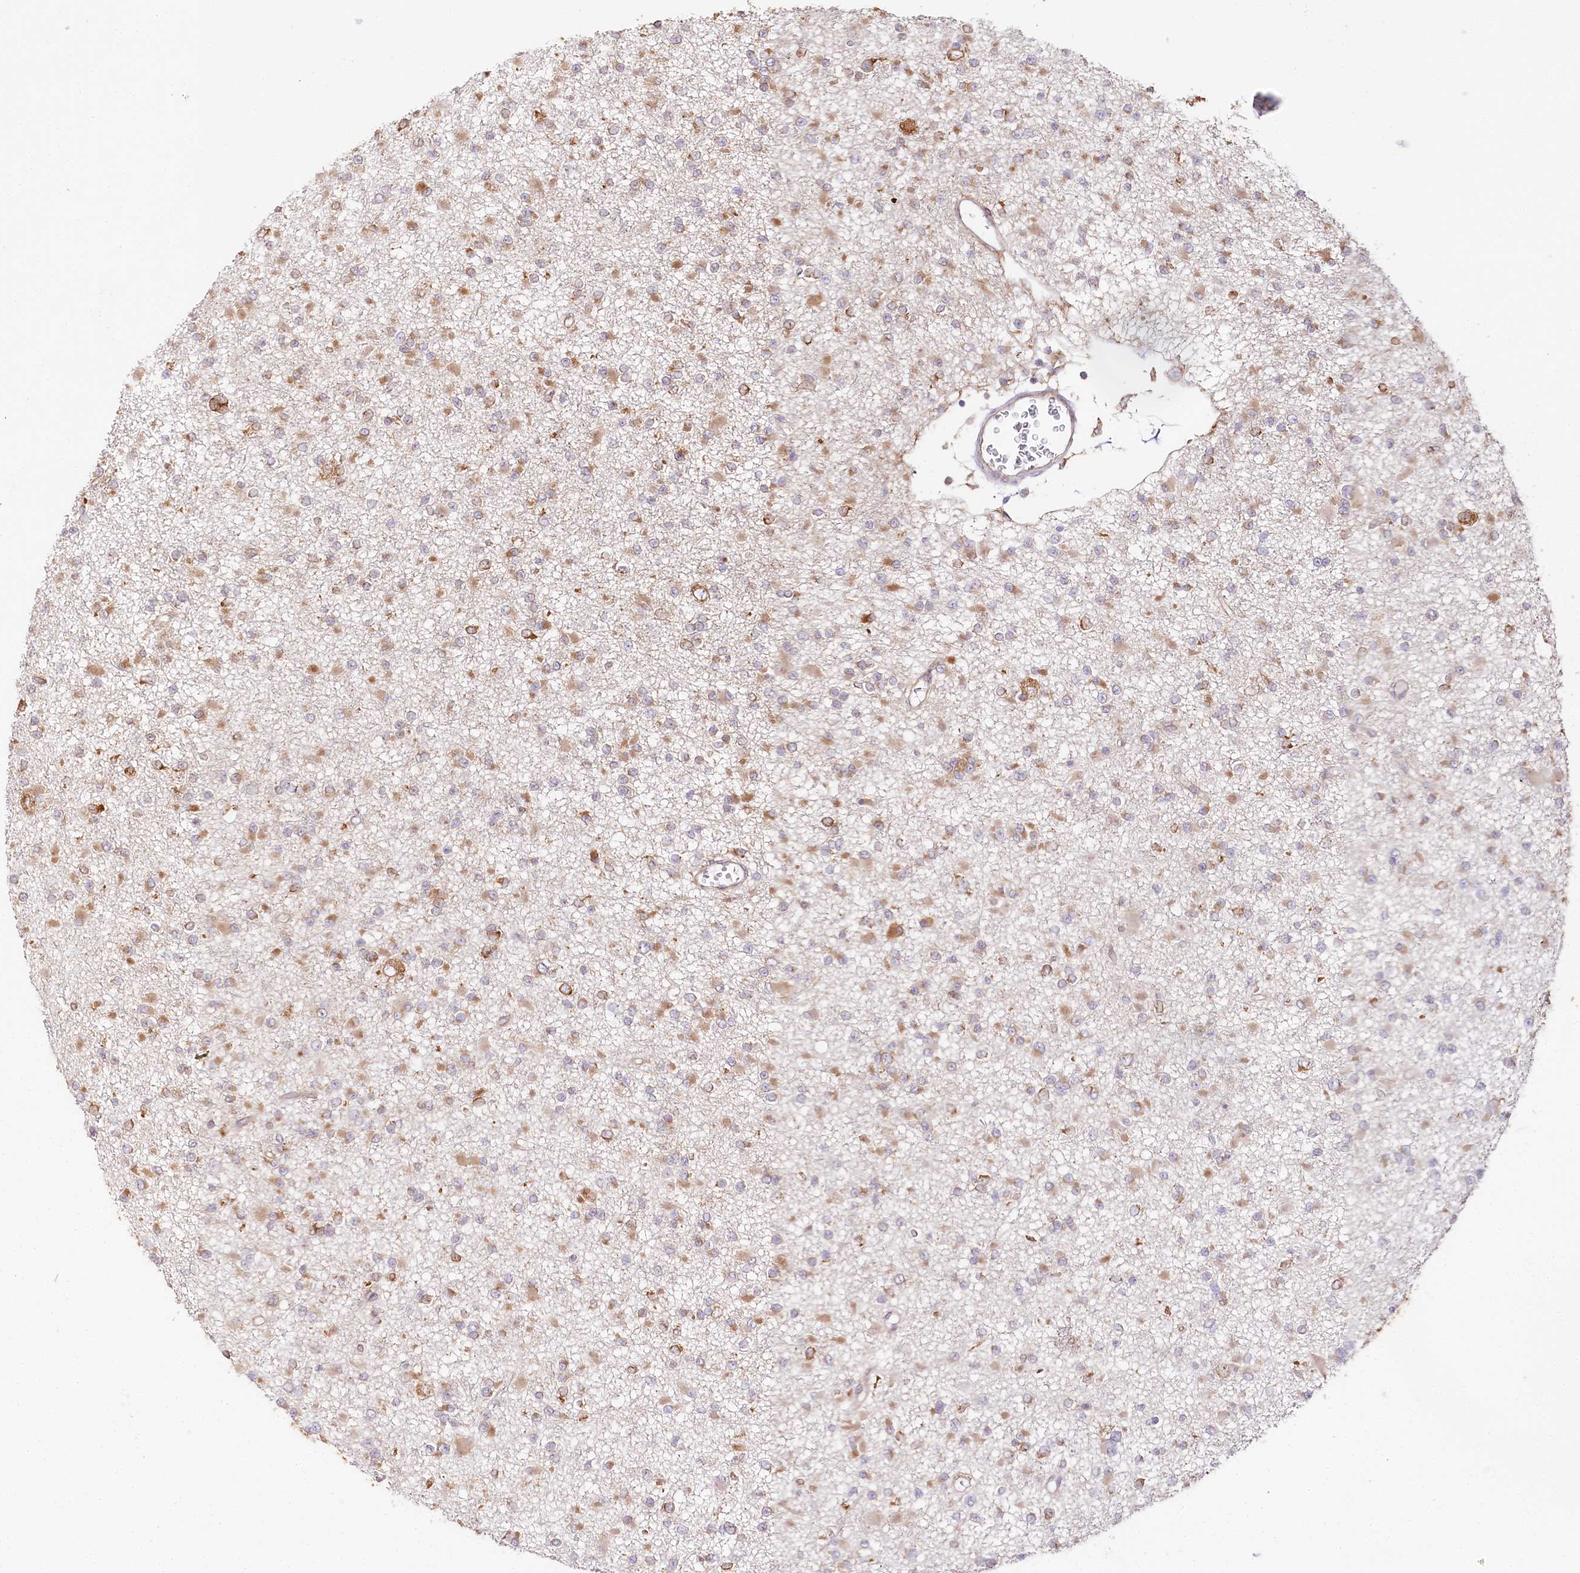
{"staining": {"intensity": "moderate", "quantity": ">75%", "location": "cytoplasmic/membranous"}, "tissue": "glioma", "cell_type": "Tumor cells", "image_type": "cancer", "snomed": [{"axis": "morphology", "description": "Glioma, malignant, Low grade"}, {"axis": "topography", "description": "Brain"}], "caption": "A medium amount of moderate cytoplasmic/membranous staining is seen in approximately >75% of tumor cells in glioma tissue.", "gene": "CNPY2", "patient": {"sex": "female", "age": 22}}